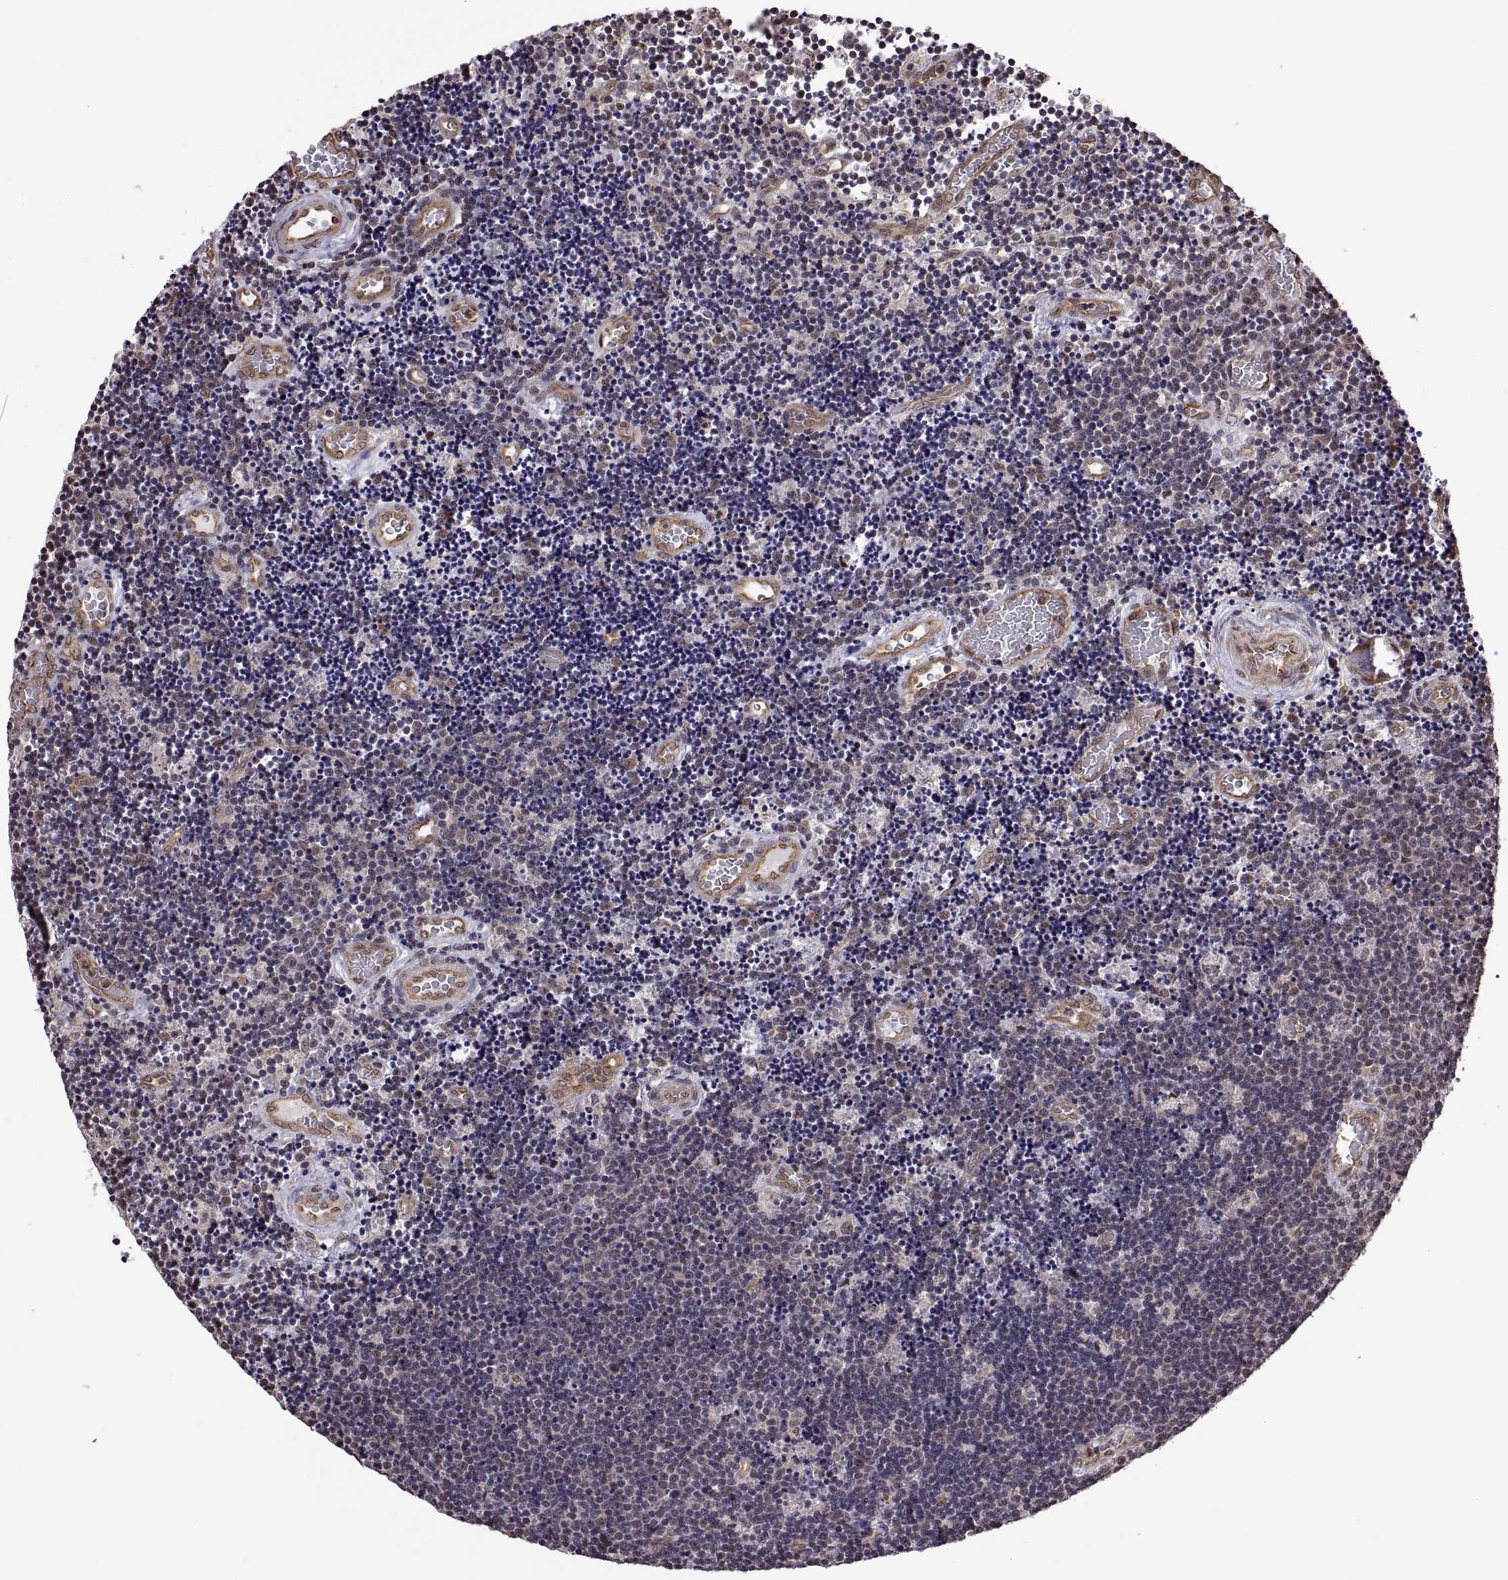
{"staining": {"intensity": "negative", "quantity": "none", "location": "none"}, "tissue": "lymphoma", "cell_type": "Tumor cells", "image_type": "cancer", "snomed": [{"axis": "morphology", "description": "Malignant lymphoma, non-Hodgkin's type, Low grade"}, {"axis": "topography", "description": "Brain"}], "caption": "A photomicrograph of malignant lymphoma, non-Hodgkin's type (low-grade) stained for a protein reveals no brown staining in tumor cells.", "gene": "ARRB1", "patient": {"sex": "female", "age": 66}}